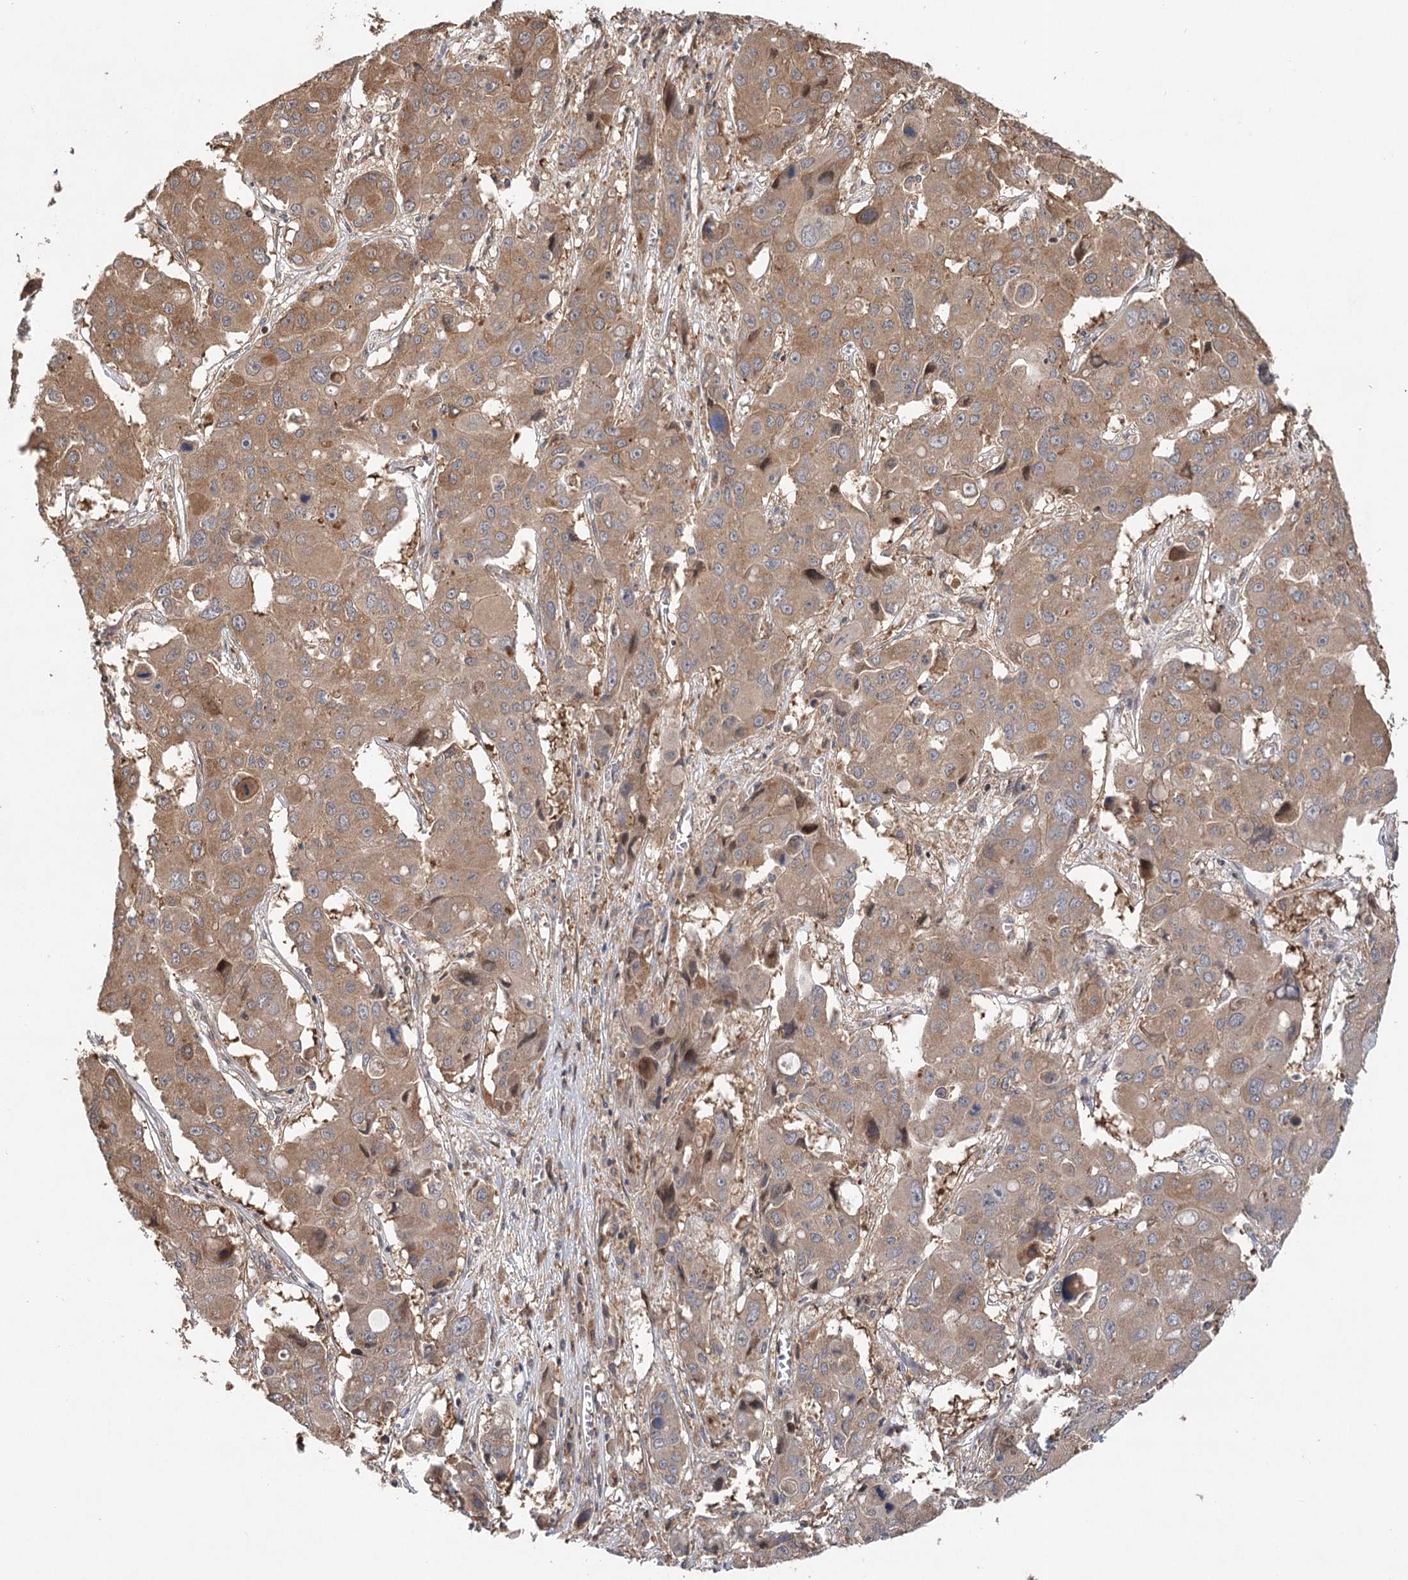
{"staining": {"intensity": "weak", "quantity": ">75%", "location": "cytoplasmic/membranous"}, "tissue": "liver cancer", "cell_type": "Tumor cells", "image_type": "cancer", "snomed": [{"axis": "morphology", "description": "Cholangiocarcinoma"}, {"axis": "topography", "description": "Liver"}], "caption": "IHC (DAB (3,3'-diaminobenzidine)) staining of human cholangiocarcinoma (liver) exhibits weak cytoplasmic/membranous protein positivity in approximately >75% of tumor cells.", "gene": "LSS", "patient": {"sex": "male", "age": 67}}